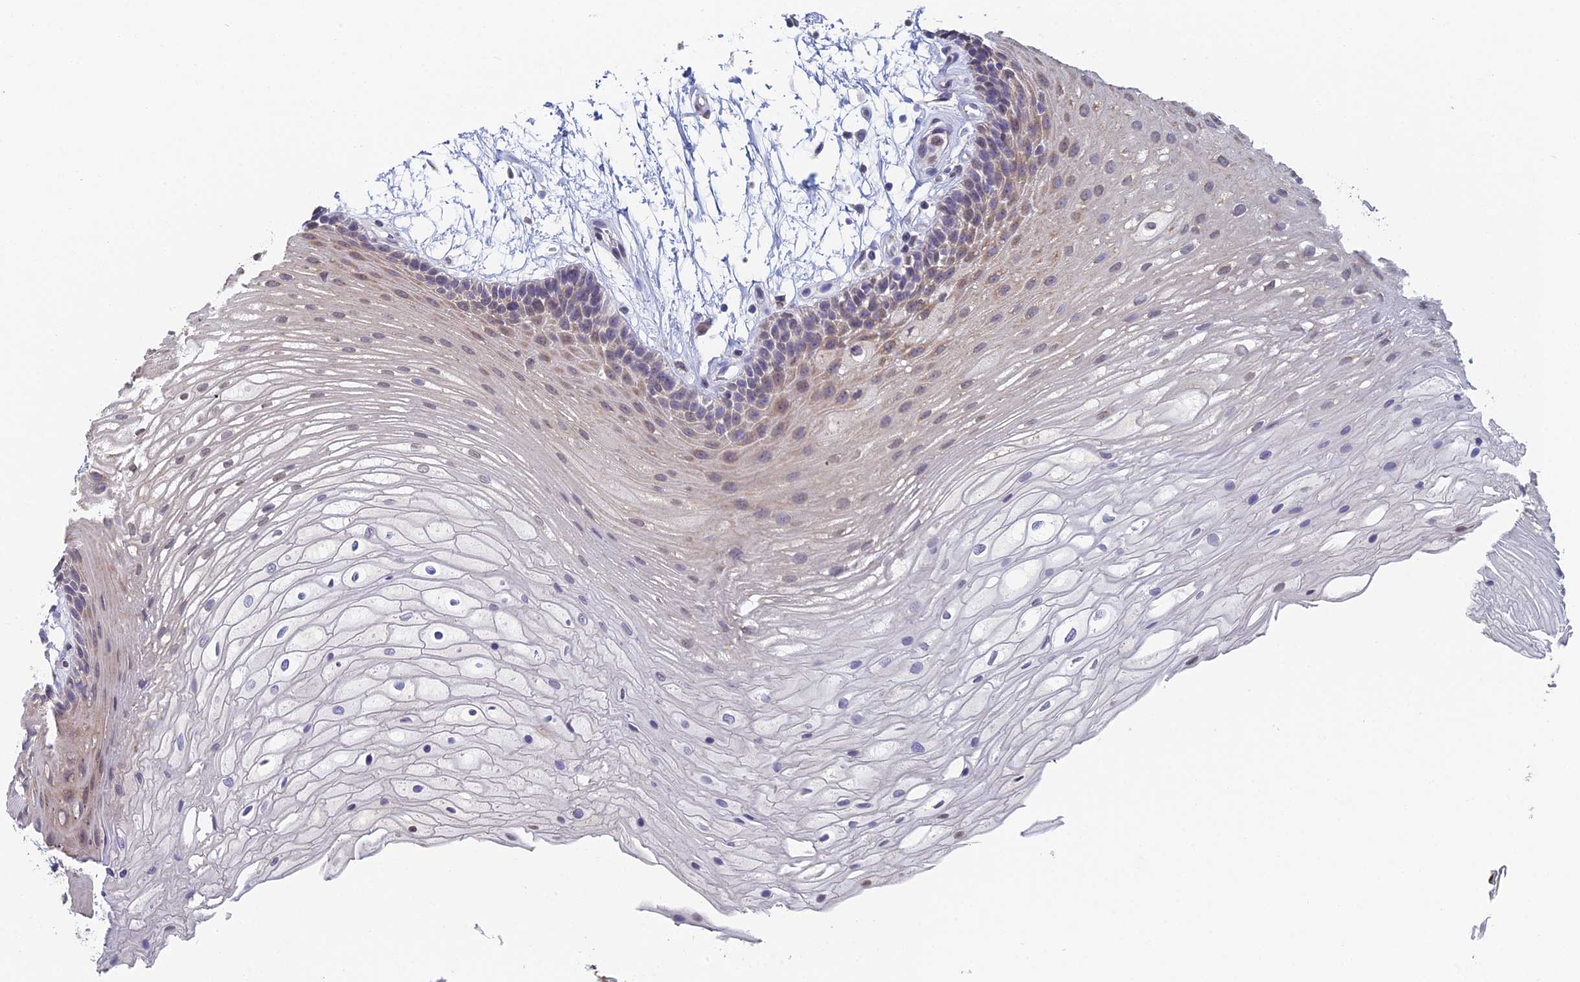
{"staining": {"intensity": "weak", "quantity": "<25%", "location": "cytoplasmic/membranous"}, "tissue": "oral mucosa", "cell_type": "Squamous epithelial cells", "image_type": "normal", "snomed": [{"axis": "morphology", "description": "Normal tissue, NOS"}, {"axis": "topography", "description": "Oral tissue"}], "caption": "High power microscopy micrograph of an immunohistochemistry (IHC) histopathology image of benign oral mucosa, revealing no significant staining in squamous epithelial cells. The staining is performed using DAB (3,3'-diaminobenzidine) brown chromogen with nuclei counter-stained in using hematoxylin.", "gene": "PRR22", "patient": {"sex": "female", "age": 80}}